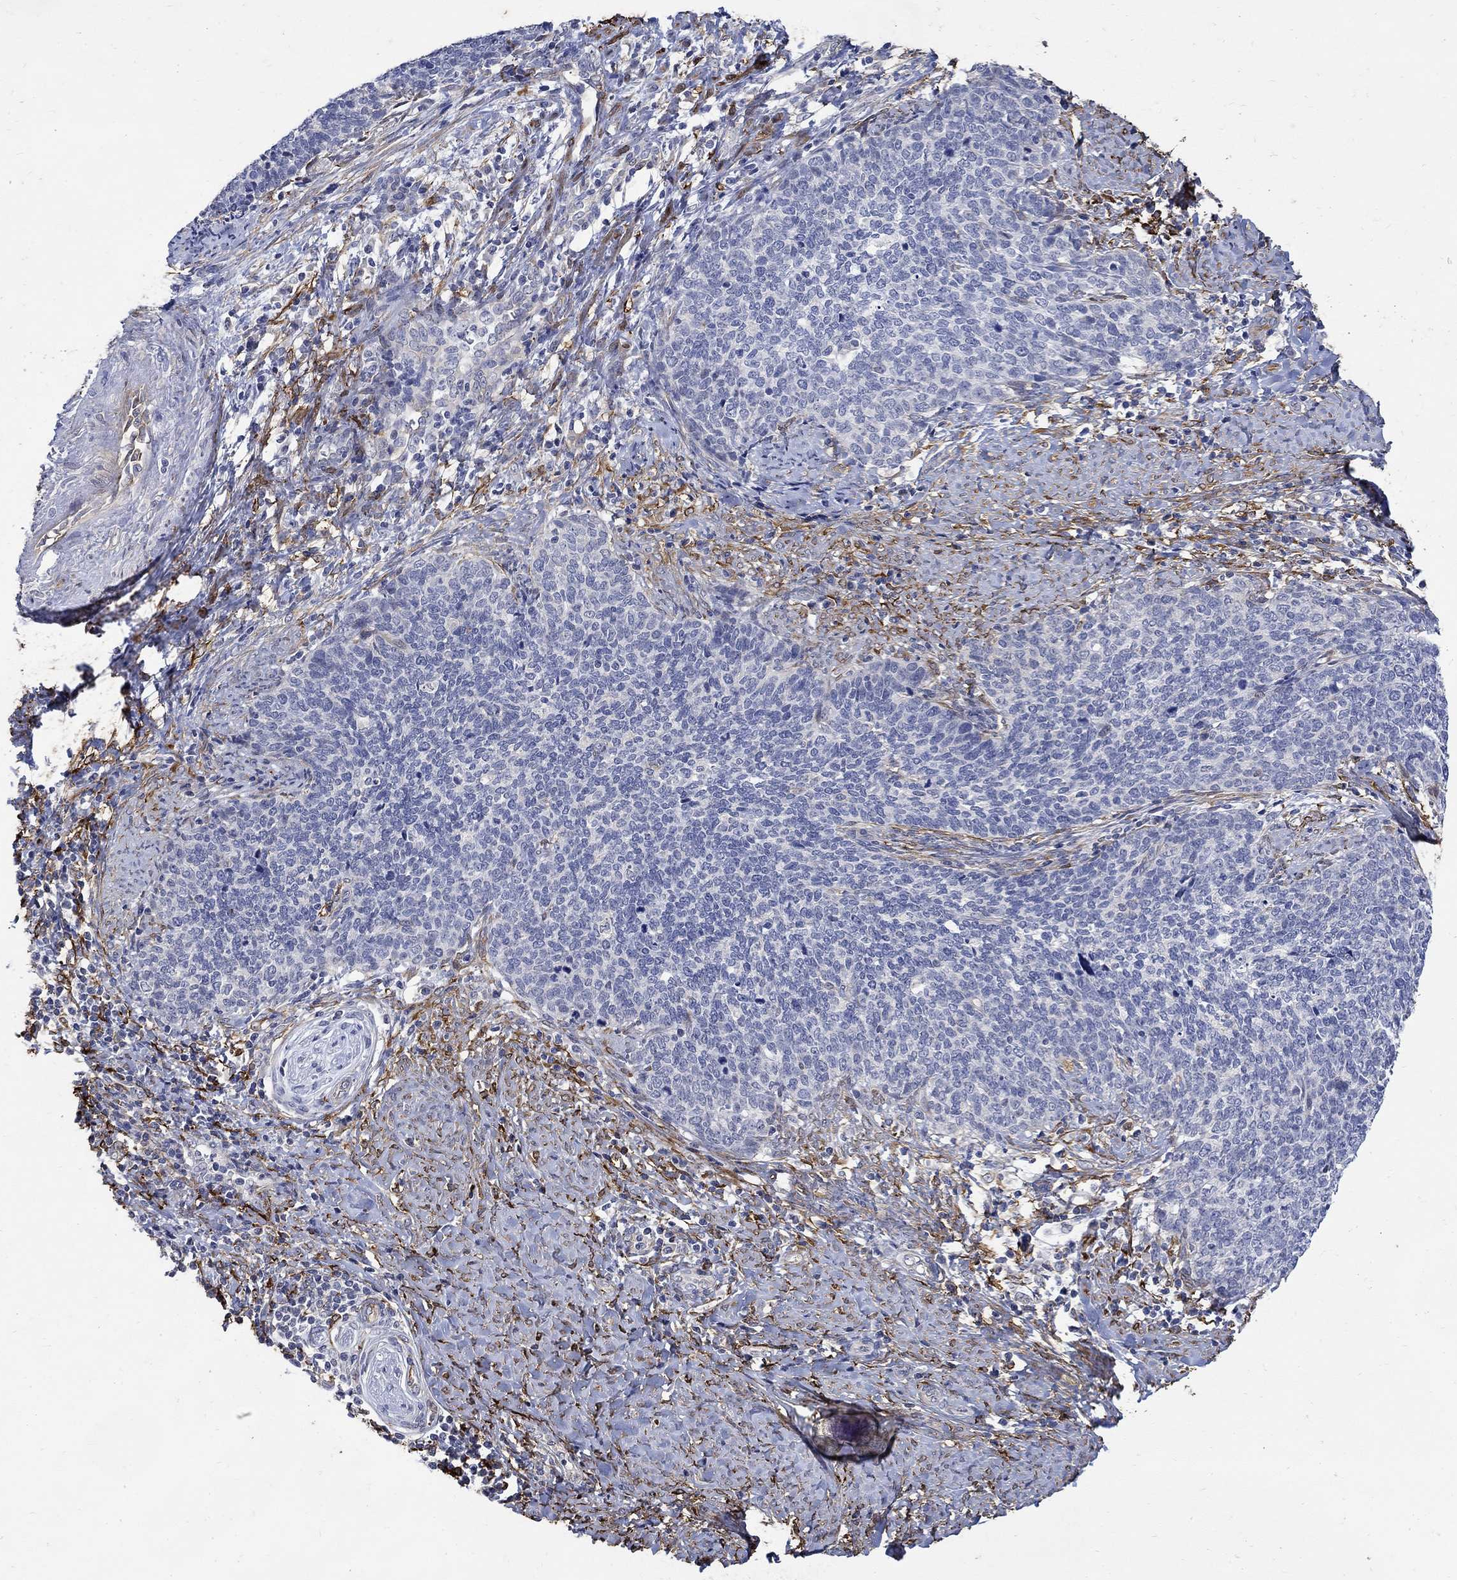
{"staining": {"intensity": "negative", "quantity": "none", "location": "none"}, "tissue": "cervical cancer", "cell_type": "Tumor cells", "image_type": "cancer", "snomed": [{"axis": "morphology", "description": "Normal tissue, NOS"}, {"axis": "morphology", "description": "Squamous cell carcinoma, NOS"}, {"axis": "topography", "description": "Cervix"}], "caption": "There is no significant expression in tumor cells of cervical cancer (squamous cell carcinoma).", "gene": "TGM2", "patient": {"sex": "female", "age": 39}}